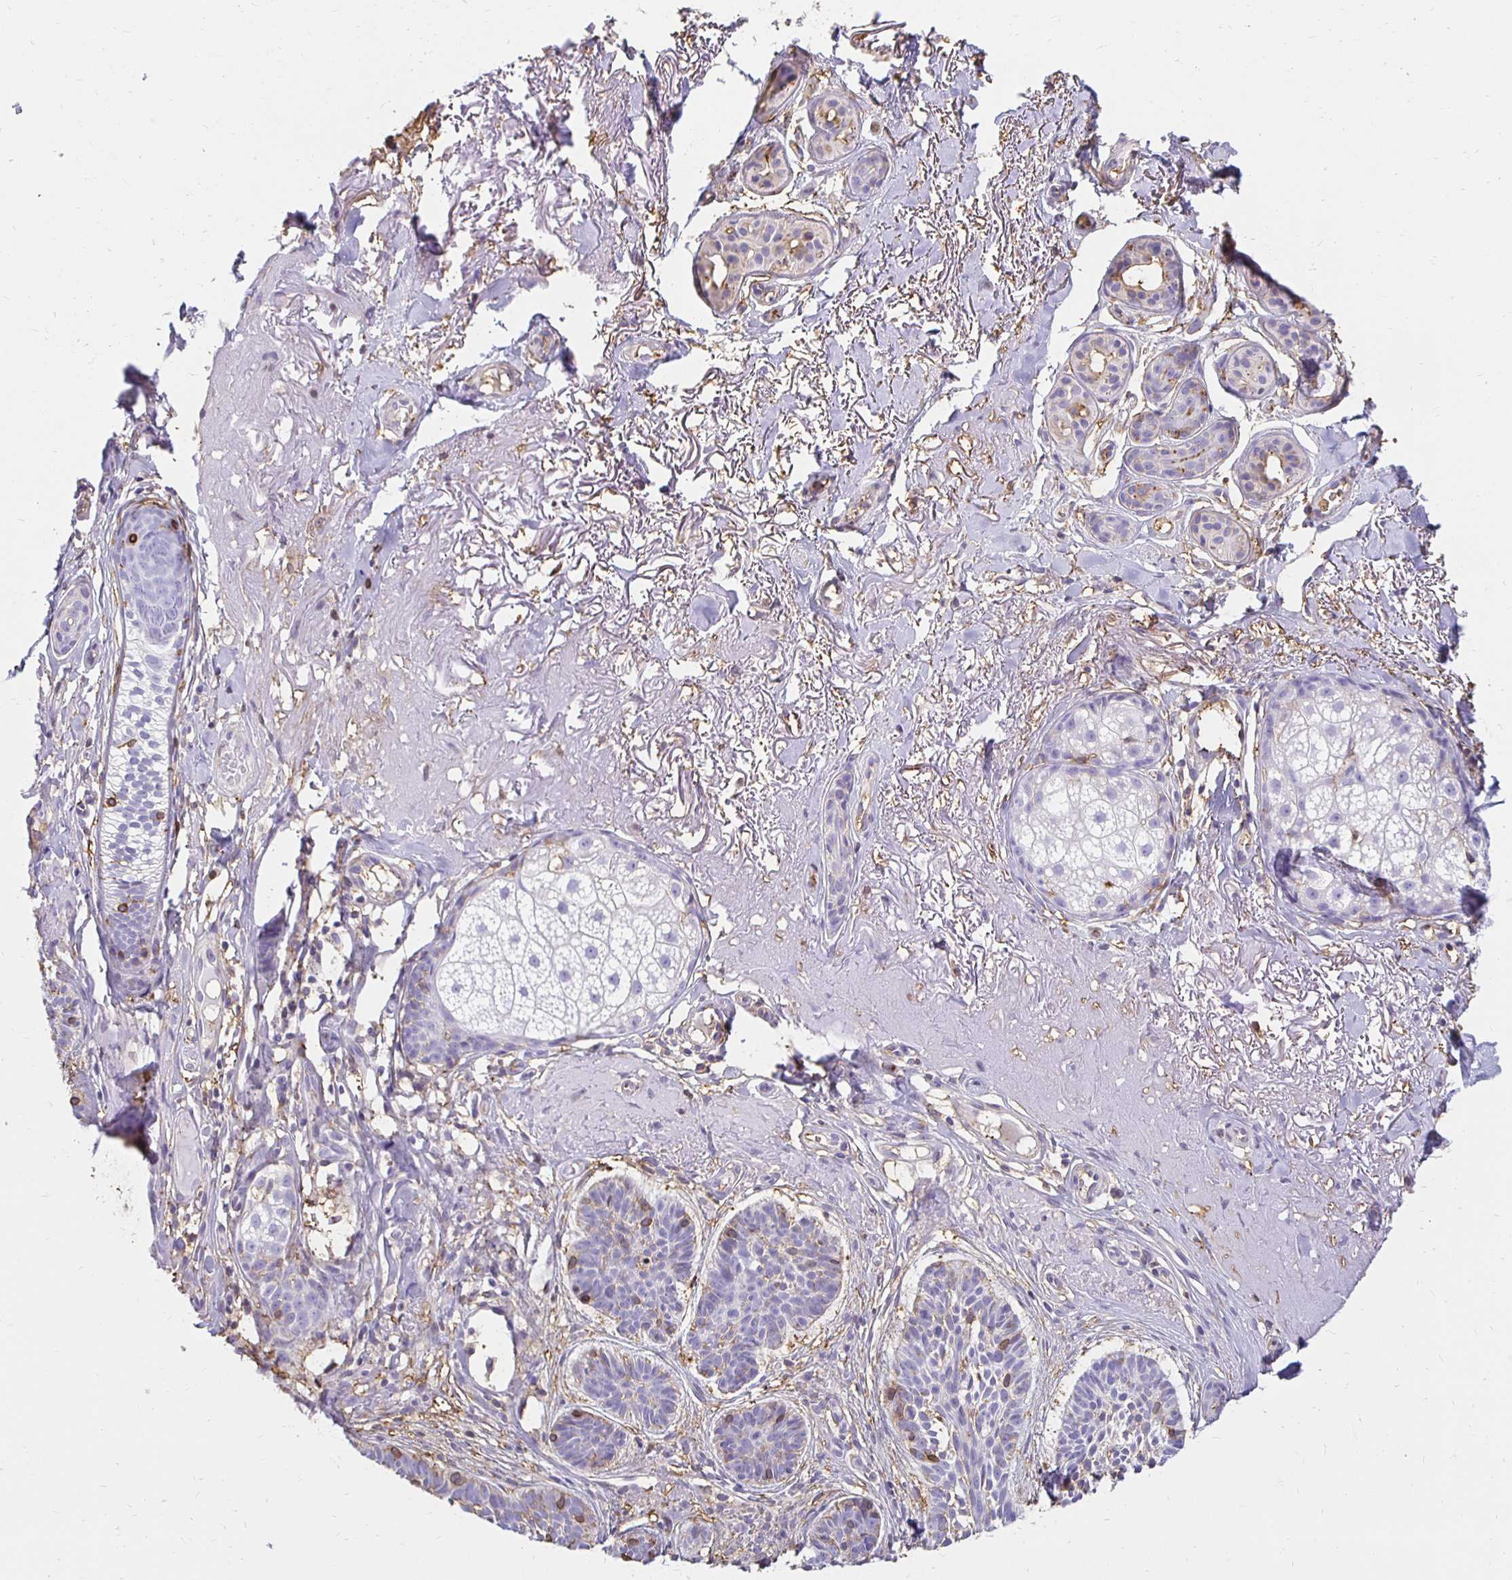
{"staining": {"intensity": "negative", "quantity": "none", "location": "none"}, "tissue": "skin cancer", "cell_type": "Tumor cells", "image_type": "cancer", "snomed": [{"axis": "morphology", "description": "Basal cell carcinoma"}, {"axis": "topography", "description": "Skin"}], "caption": "IHC of human basal cell carcinoma (skin) displays no expression in tumor cells.", "gene": "TAS1R3", "patient": {"sex": "male", "age": 78}}